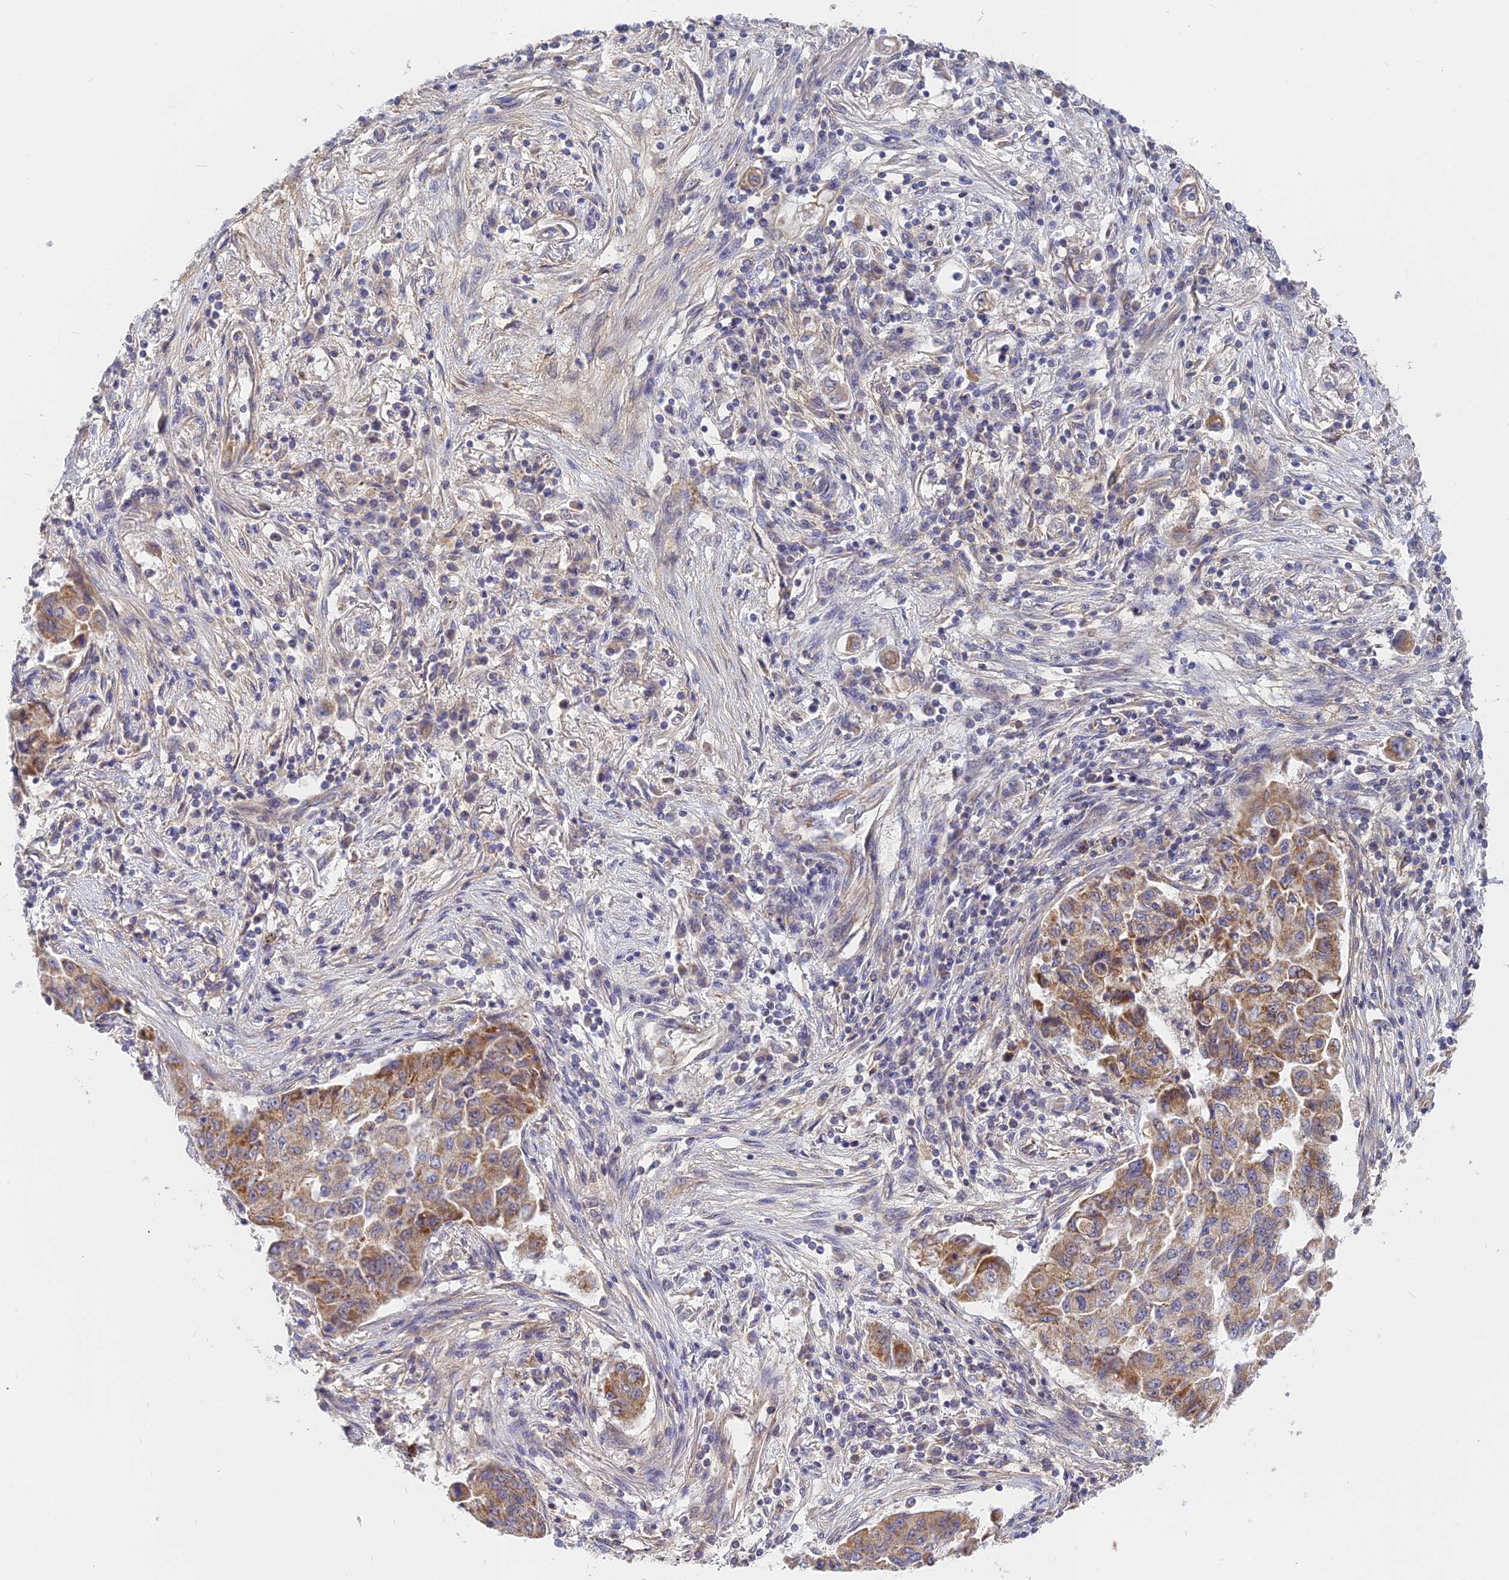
{"staining": {"intensity": "moderate", "quantity": ">75%", "location": "cytoplasmic/membranous"}, "tissue": "lung cancer", "cell_type": "Tumor cells", "image_type": "cancer", "snomed": [{"axis": "morphology", "description": "Squamous cell carcinoma, NOS"}, {"axis": "topography", "description": "Lung"}], "caption": "Lung squamous cell carcinoma stained for a protein reveals moderate cytoplasmic/membranous positivity in tumor cells.", "gene": "MRPL15", "patient": {"sex": "male", "age": 74}}